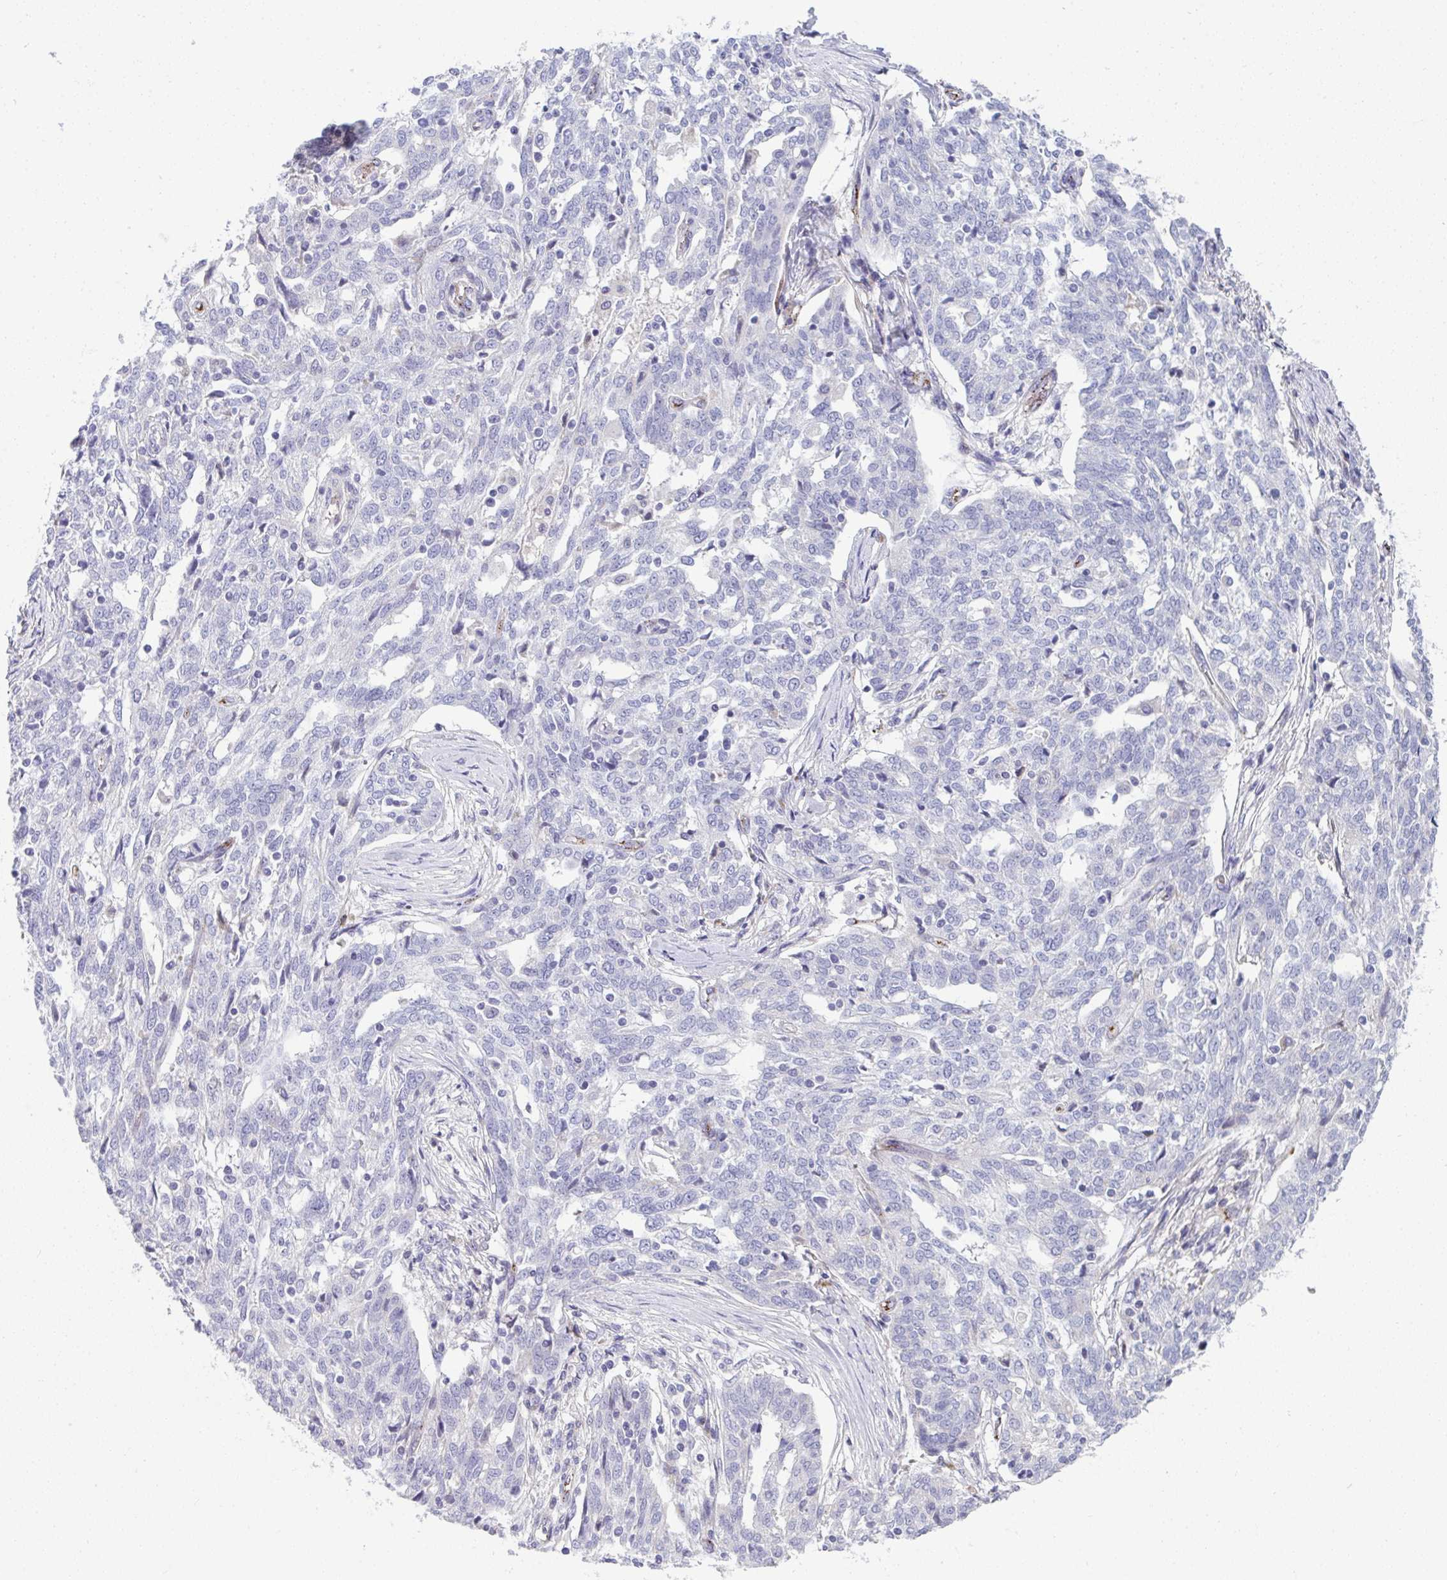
{"staining": {"intensity": "negative", "quantity": "none", "location": "none"}, "tissue": "ovarian cancer", "cell_type": "Tumor cells", "image_type": "cancer", "snomed": [{"axis": "morphology", "description": "Cystadenocarcinoma, serous, NOS"}, {"axis": "topography", "description": "Ovary"}], "caption": "IHC micrograph of human serous cystadenocarcinoma (ovarian) stained for a protein (brown), which reveals no positivity in tumor cells.", "gene": "TOR1AIP2", "patient": {"sex": "female", "age": 67}}